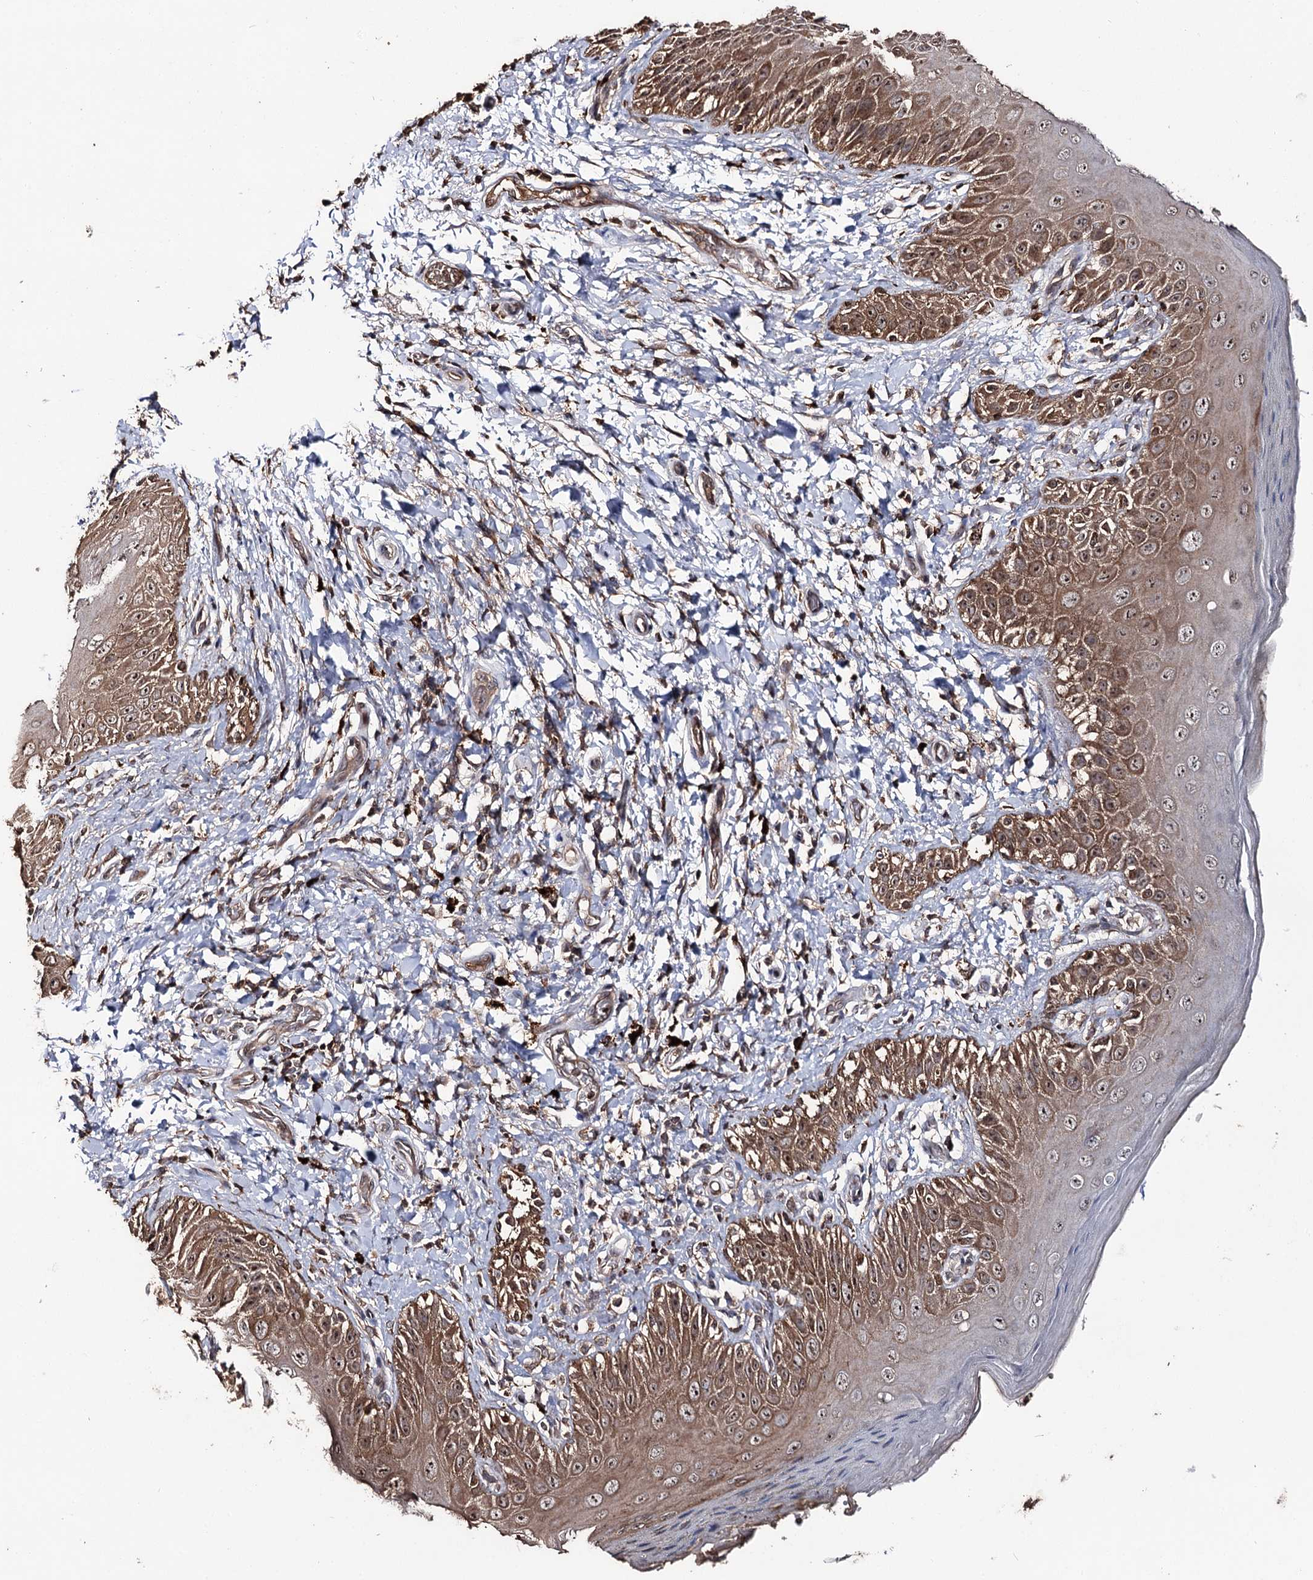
{"staining": {"intensity": "moderate", "quantity": ">75%", "location": "cytoplasmic/membranous,nuclear"}, "tissue": "skin", "cell_type": "Epidermal cells", "image_type": "normal", "snomed": [{"axis": "morphology", "description": "Normal tissue, NOS"}, {"axis": "topography", "description": "Anal"}], "caption": "Skin stained with immunohistochemistry (IHC) reveals moderate cytoplasmic/membranous,nuclear staining in about >75% of epidermal cells. (DAB IHC with brightfield microscopy, high magnification).", "gene": "FAM53B", "patient": {"sex": "male", "age": 44}}